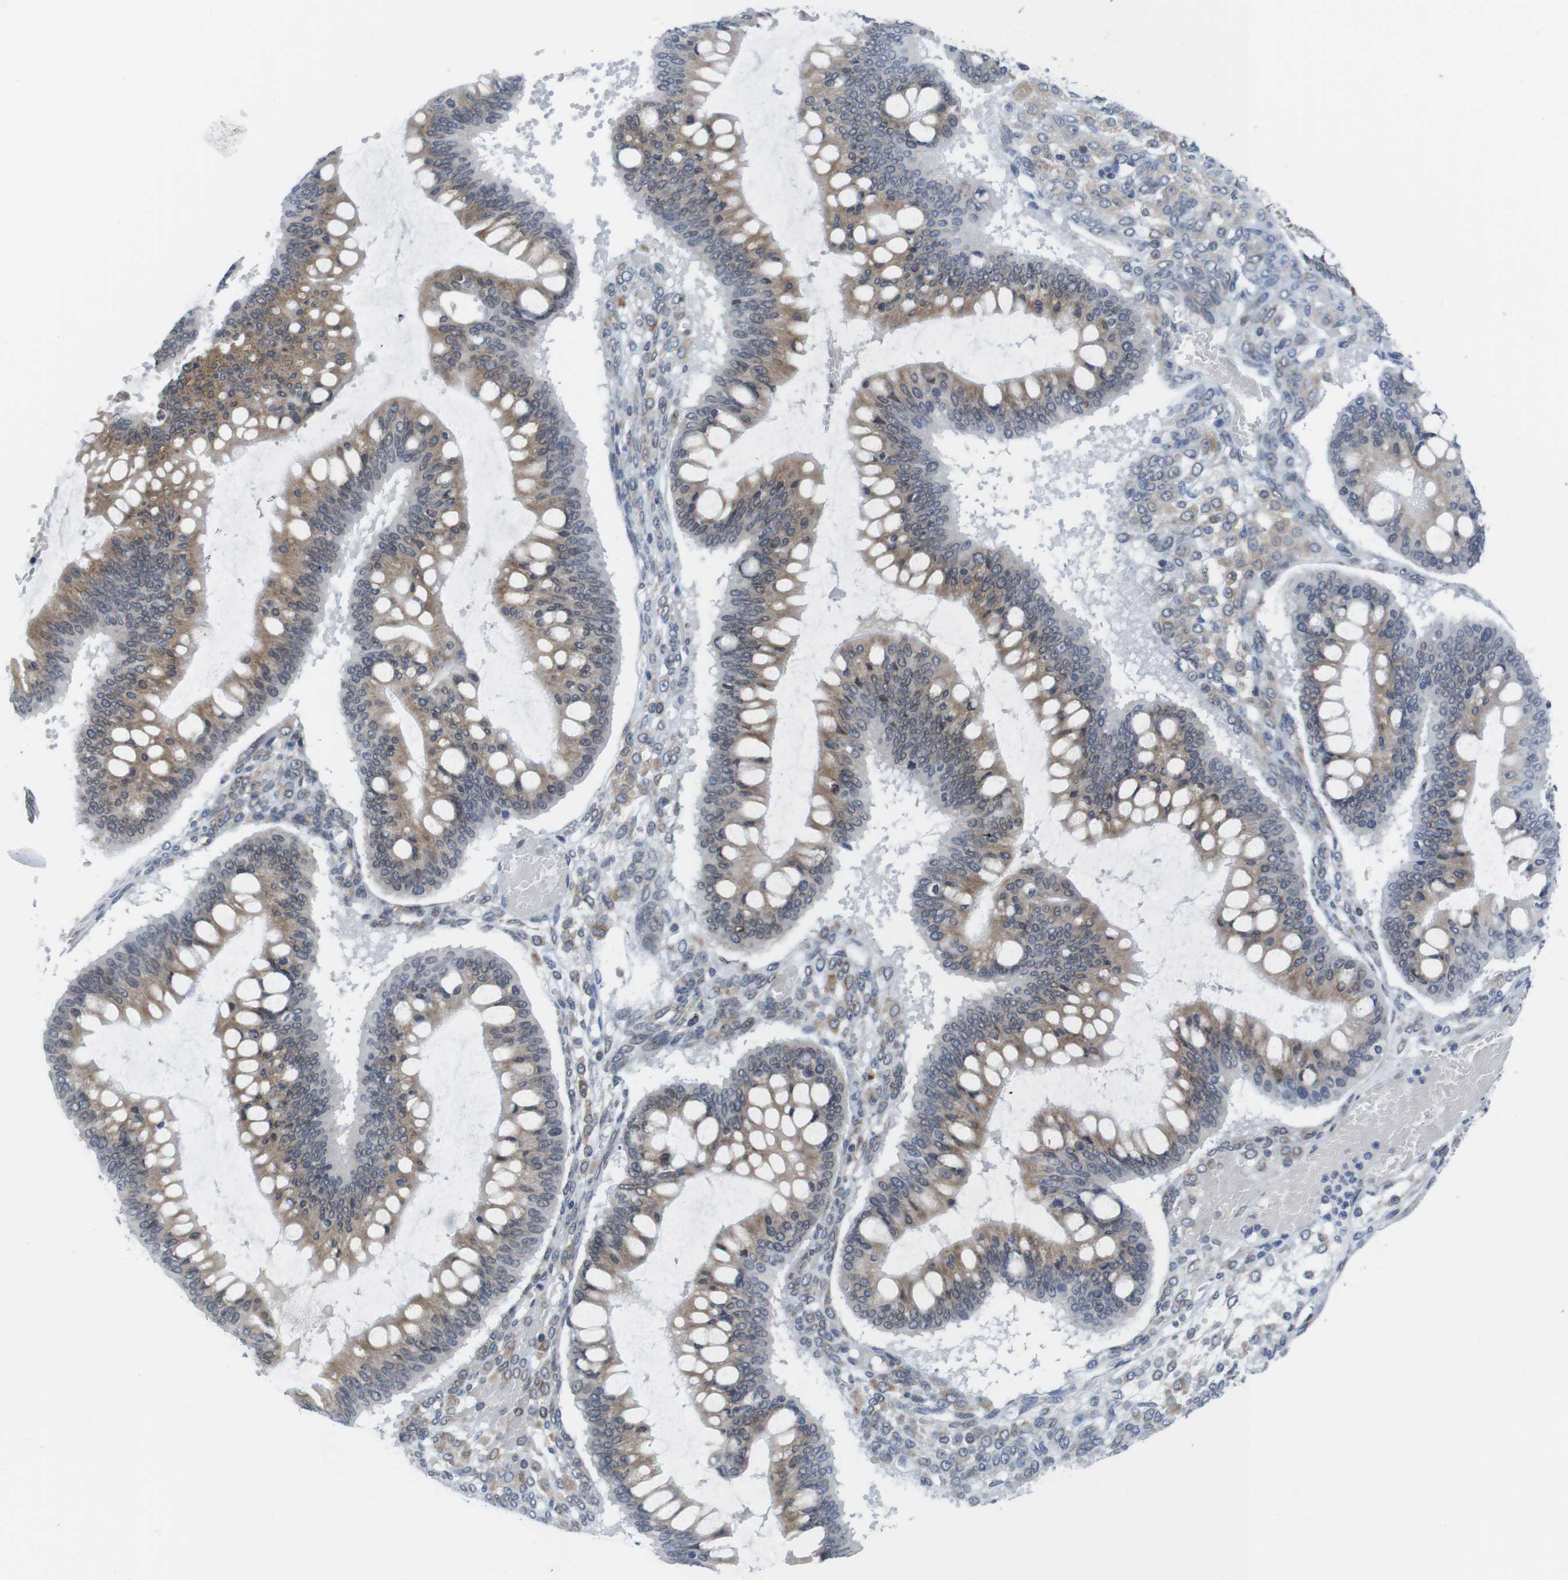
{"staining": {"intensity": "weak", "quantity": ">75%", "location": "cytoplasmic/membranous"}, "tissue": "ovarian cancer", "cell_type": "Tumor cells", "image_type": "cancer", "snomed": [{"axis": "morphology", "description": "Cystadenocarcinoma, mucinous, NOS"}, {"axis": "topography", "description": "Ovary"}], "caption": "Brown immunohistochemical staining in human ovarian mucinous cystadenocarcinoma exhibits weak cytoplasmic/membranous positivity in approximately >75% of tumor cells.", "gene": "ERGIC3", "patient": {"sex": "female", "age": 73}}